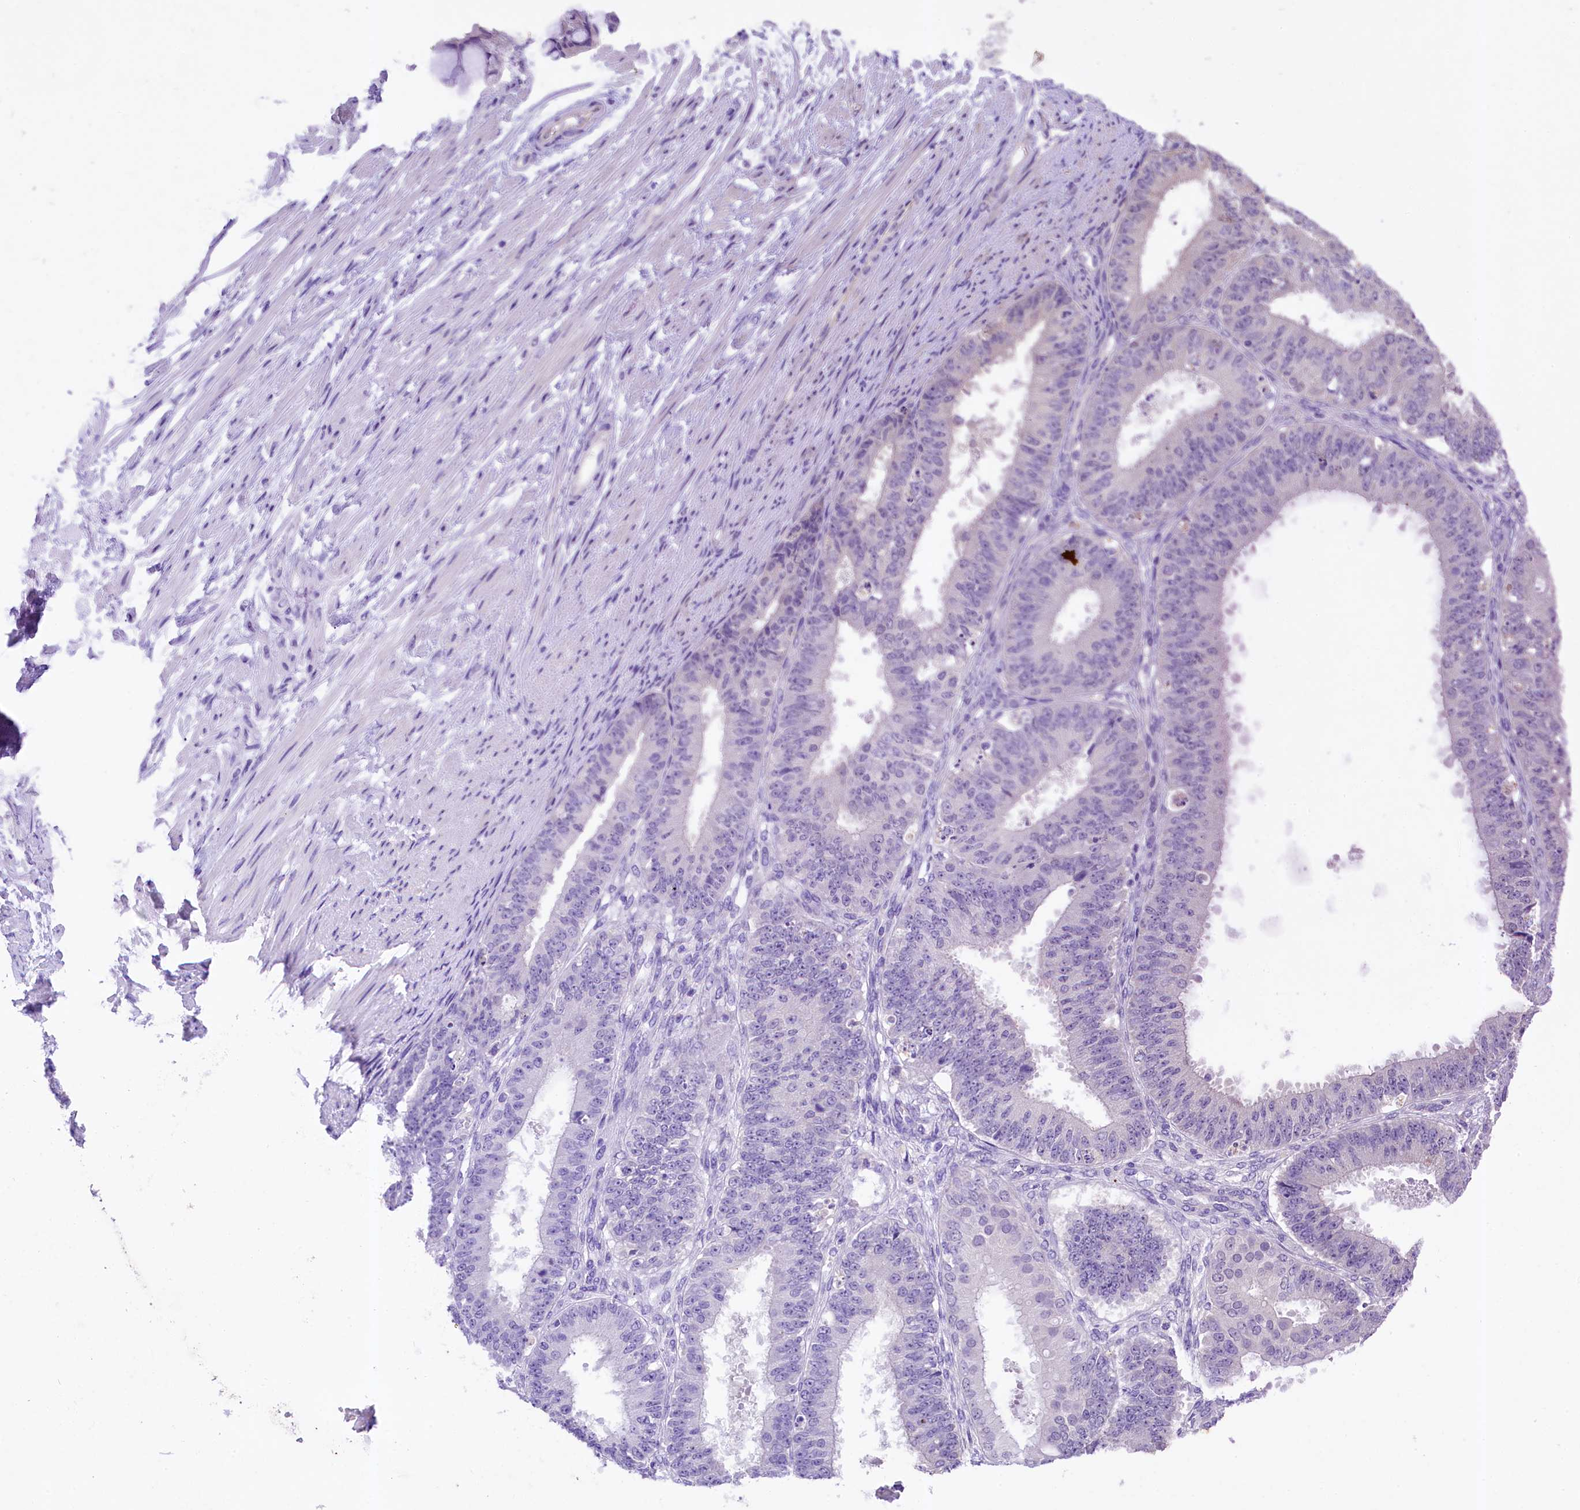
{"staining": {"intensity": "negative", "quantity": "none", "location": "none"}, "tissue": "ovarian cancer", "cell_type": "Tumor cells", "image_type": "cancer", "snomed": [{"axis": "morphology", "description": "Carcinoma, endometroid"}, {"axis": "topography", "description": "Appendix"}, {"axis": "topography", "description": "Ovary"}], "caption": "Ovarian endometroid carcinoma stained for a protein using IHC reveals no positivity tumor cells.", "gene": "UBXN6", "patient": {"sex": "female", "age": 42}}